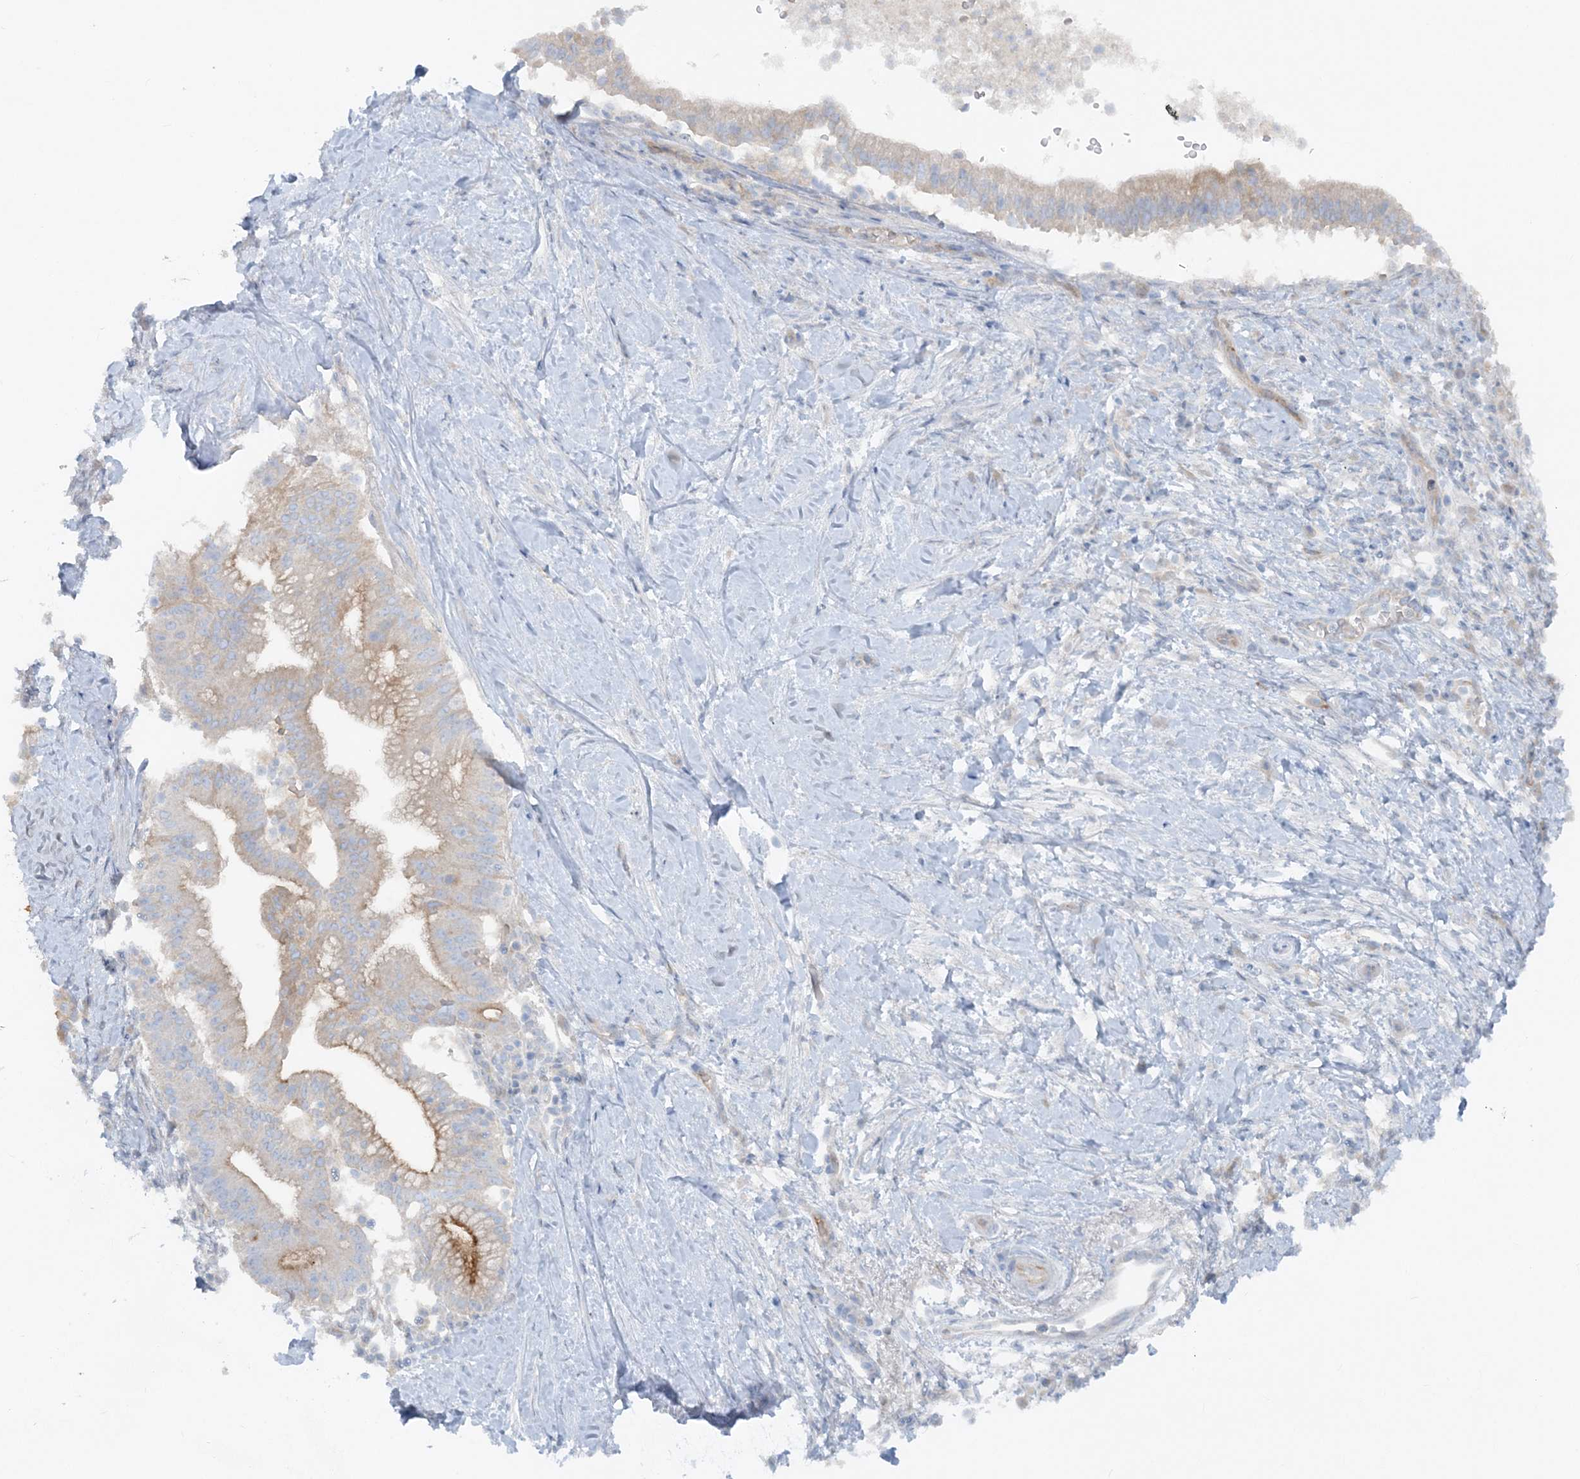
{"staining": {"intensity": "moderate", "quantity": "<25%", "location": "cytoplasmic/membranous"}, "tissue": "pancreatic cancer", "cell_type": "Tumor cells", "image_type": "cancer", "snomed": [{"axis": "morphology", "description": "Adenocarcinoma, NOS"}, {"axis": "topography", "description": "Pancreas"}], "caption": "Immunohistochemical staining of pancreatic adenocarcinoma exhibits moderate cytoplasmic/membranous protein expression in approximately <25% of tumor cells.", "gene": "ATP11A", "patient": {"sex": "male", "age": 68}}